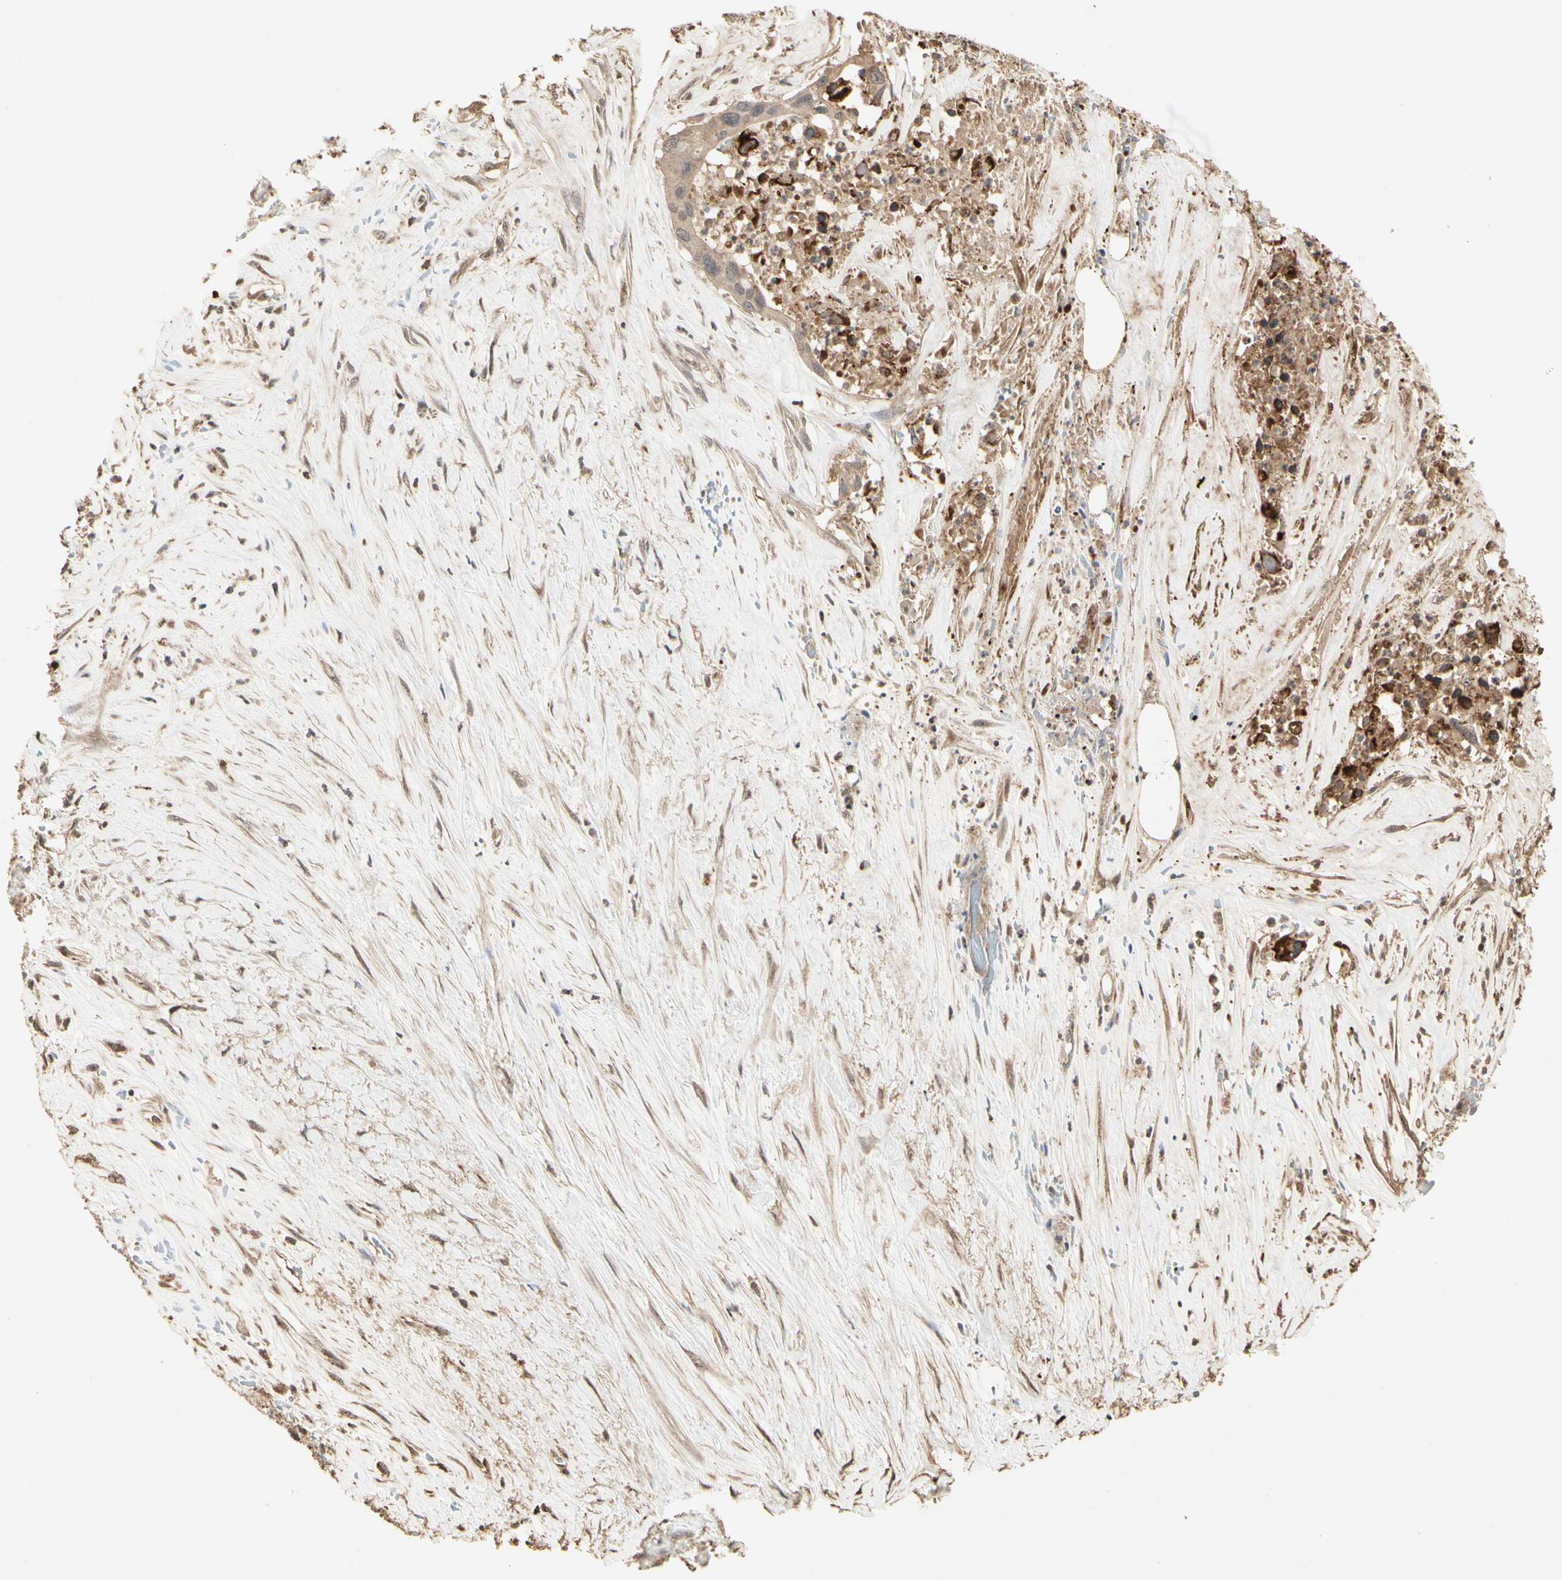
{"staining": {"intensity": "weak", "quantity": ">75%", "location": "cytoplasmic/membranous"}, "tissue": "liver cancer", "cell_type": "Tumor cells", "image_type": "cancer", "snomed": [{"axis": "morphology", "description": "Cholangiocarcinoma"}, {"axis": "topography", "description": "Liver"}], "caption": "Weak cytoplasmic/membranous protein positivity is seen in approximately >75% of tumor cells in liver cholangiocarcinoma.", "gene": "TAOK1", "patient": {"sex": "female", "age": 65}}